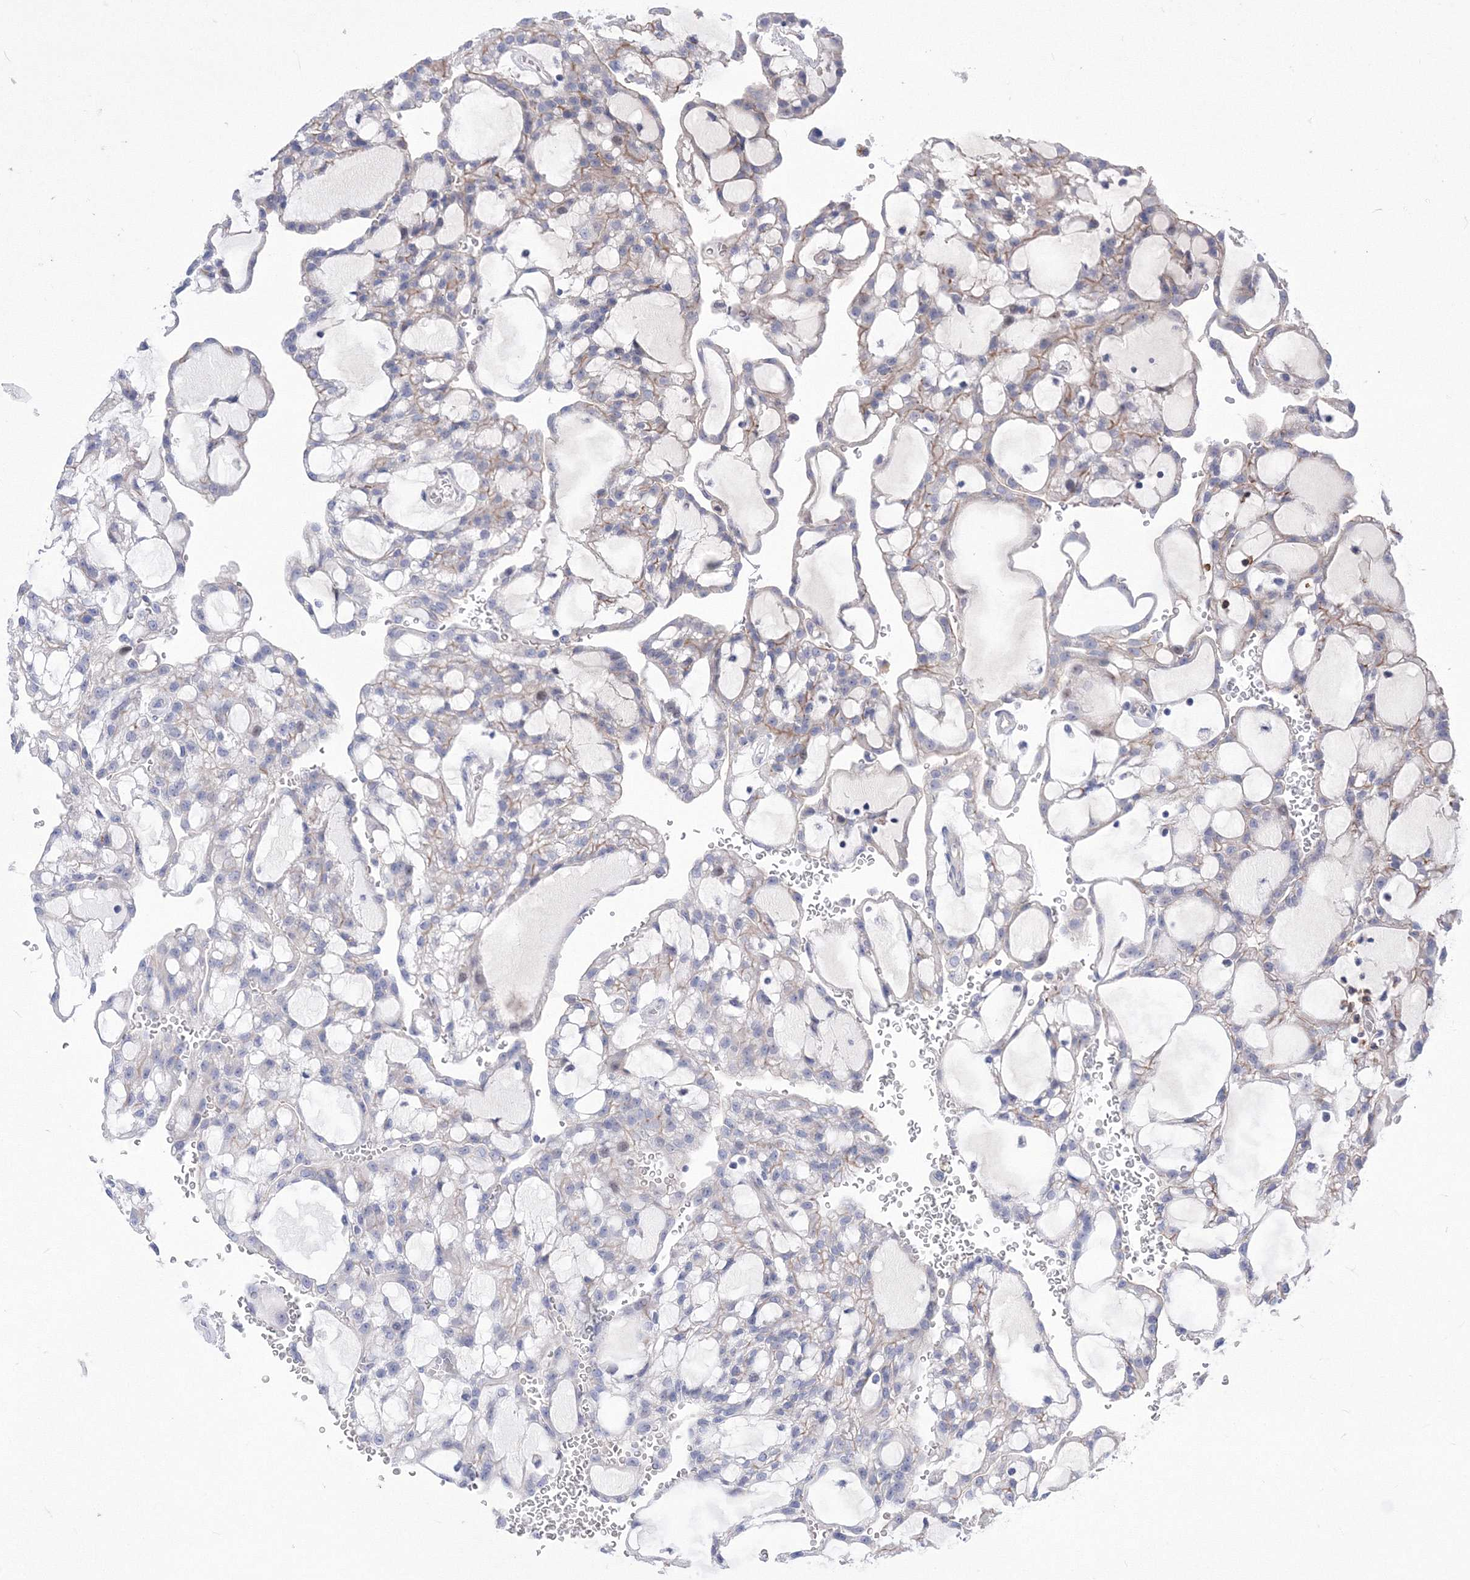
{"staining": {"intensity": "negative", "quantity": "none", "location": "none"}, "tissue": "renal cancer", "cell_type": "Tumor cells", "image_type": "cancer", "snomed": [{"axis": "morphology", "description": "Adenocarcinoma, NOS"}, {"axis": "topography", "description": "Kidney"}], "caption": "Human renal adenocarcinoma stained for a protein using IHC exhibits no staining in tumor cells.", "gene": "RNPEPL1", "patient": {"sex": "male", "age": 63}}